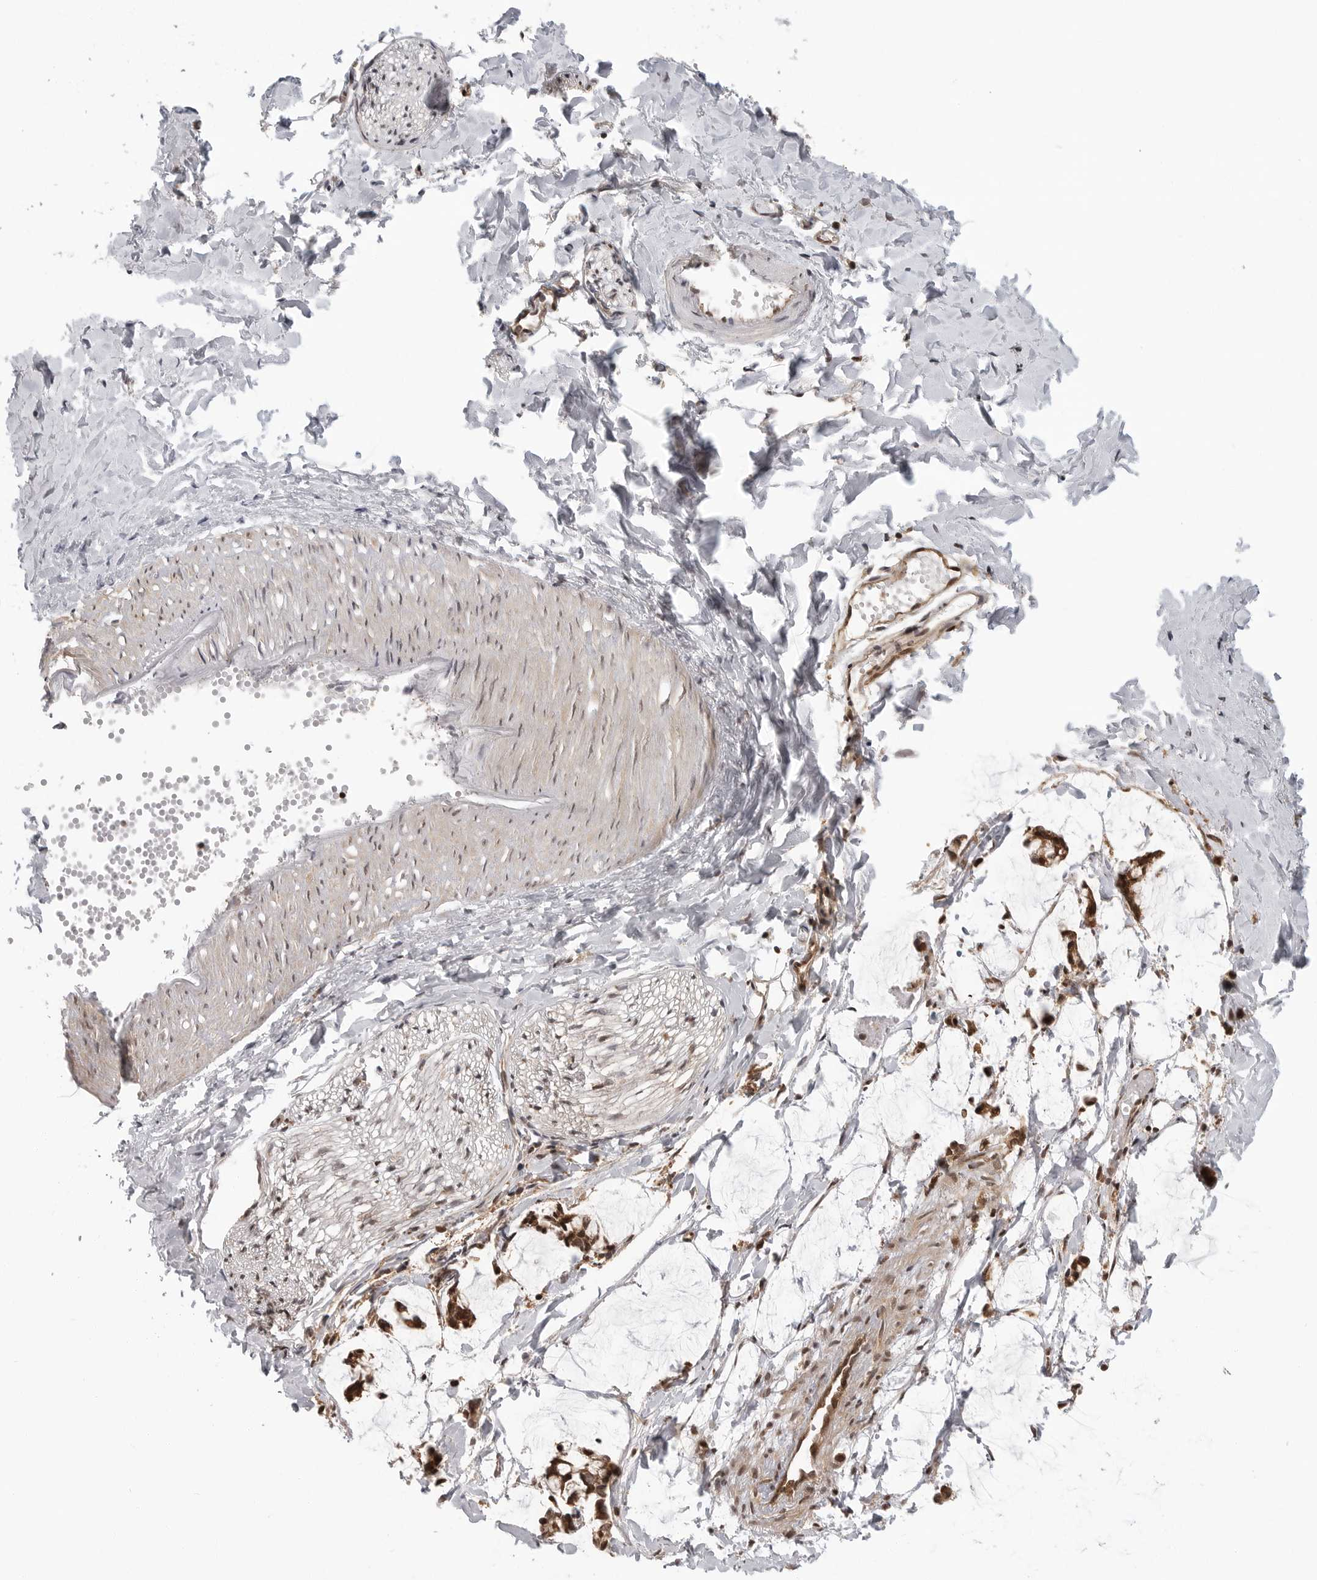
{"staining": {"intensity": "moderate", "quantity": ">75%", "location": "nuclear"}, "tissue": "adipose tissue", "cell_type": "Adipocytes", "image_type": "normal", "snomed": [{"axis": "morphology", "description": "Normal tissue, NOS"}, {"axis": "morphology", "description": "Adenocarcinoma, NOS"}, {"axis": "topography", "description": "Colon"}, {"axis": "topography", "description": "Peripheral nerve tissue"}], "caption": "Brown immunohistochemical staining in benign human adipose tissue reveals moderate nuclear positivity in about >75% of adipocytes.", "gene": "SZRD1", "patient": {"sex": "male", "age": 14}}